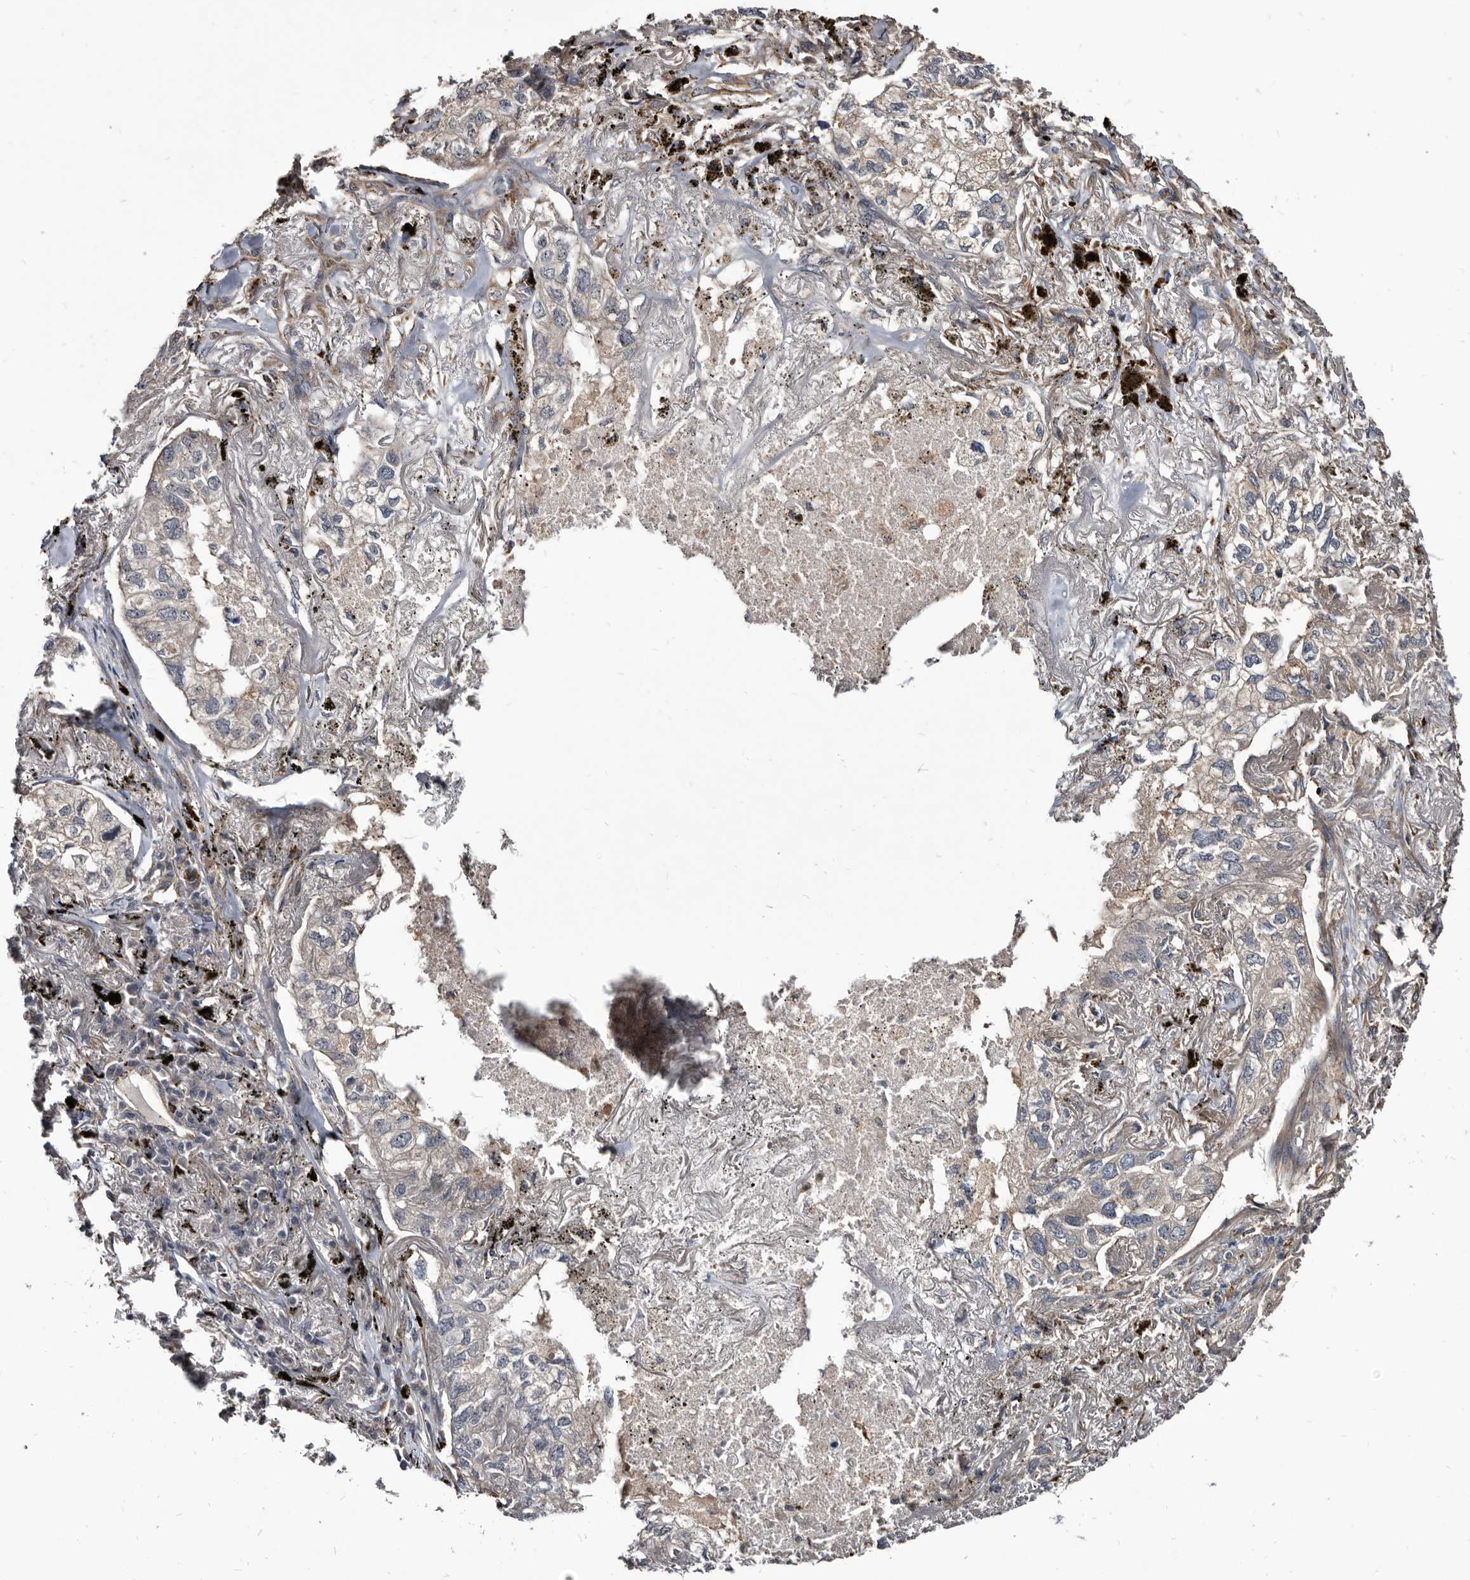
{"staining": {"intensity": "negative", "quantity": "none", "location": "none"}, "tissue": "lung cancer", "cell_type": "Tumor cells", "image_type": "cancer", "snomed": [{"axis": "morphology", "description": "Adenocarcinoma, NOS"}, {"axis": "topography", "description": "Lung"}], "caption": "IHC of human lung adenocarcinoma exhibits no positivity in tumor cells.", "gene": "CTSA", "patient": {"sex": "male", "age": 65}}